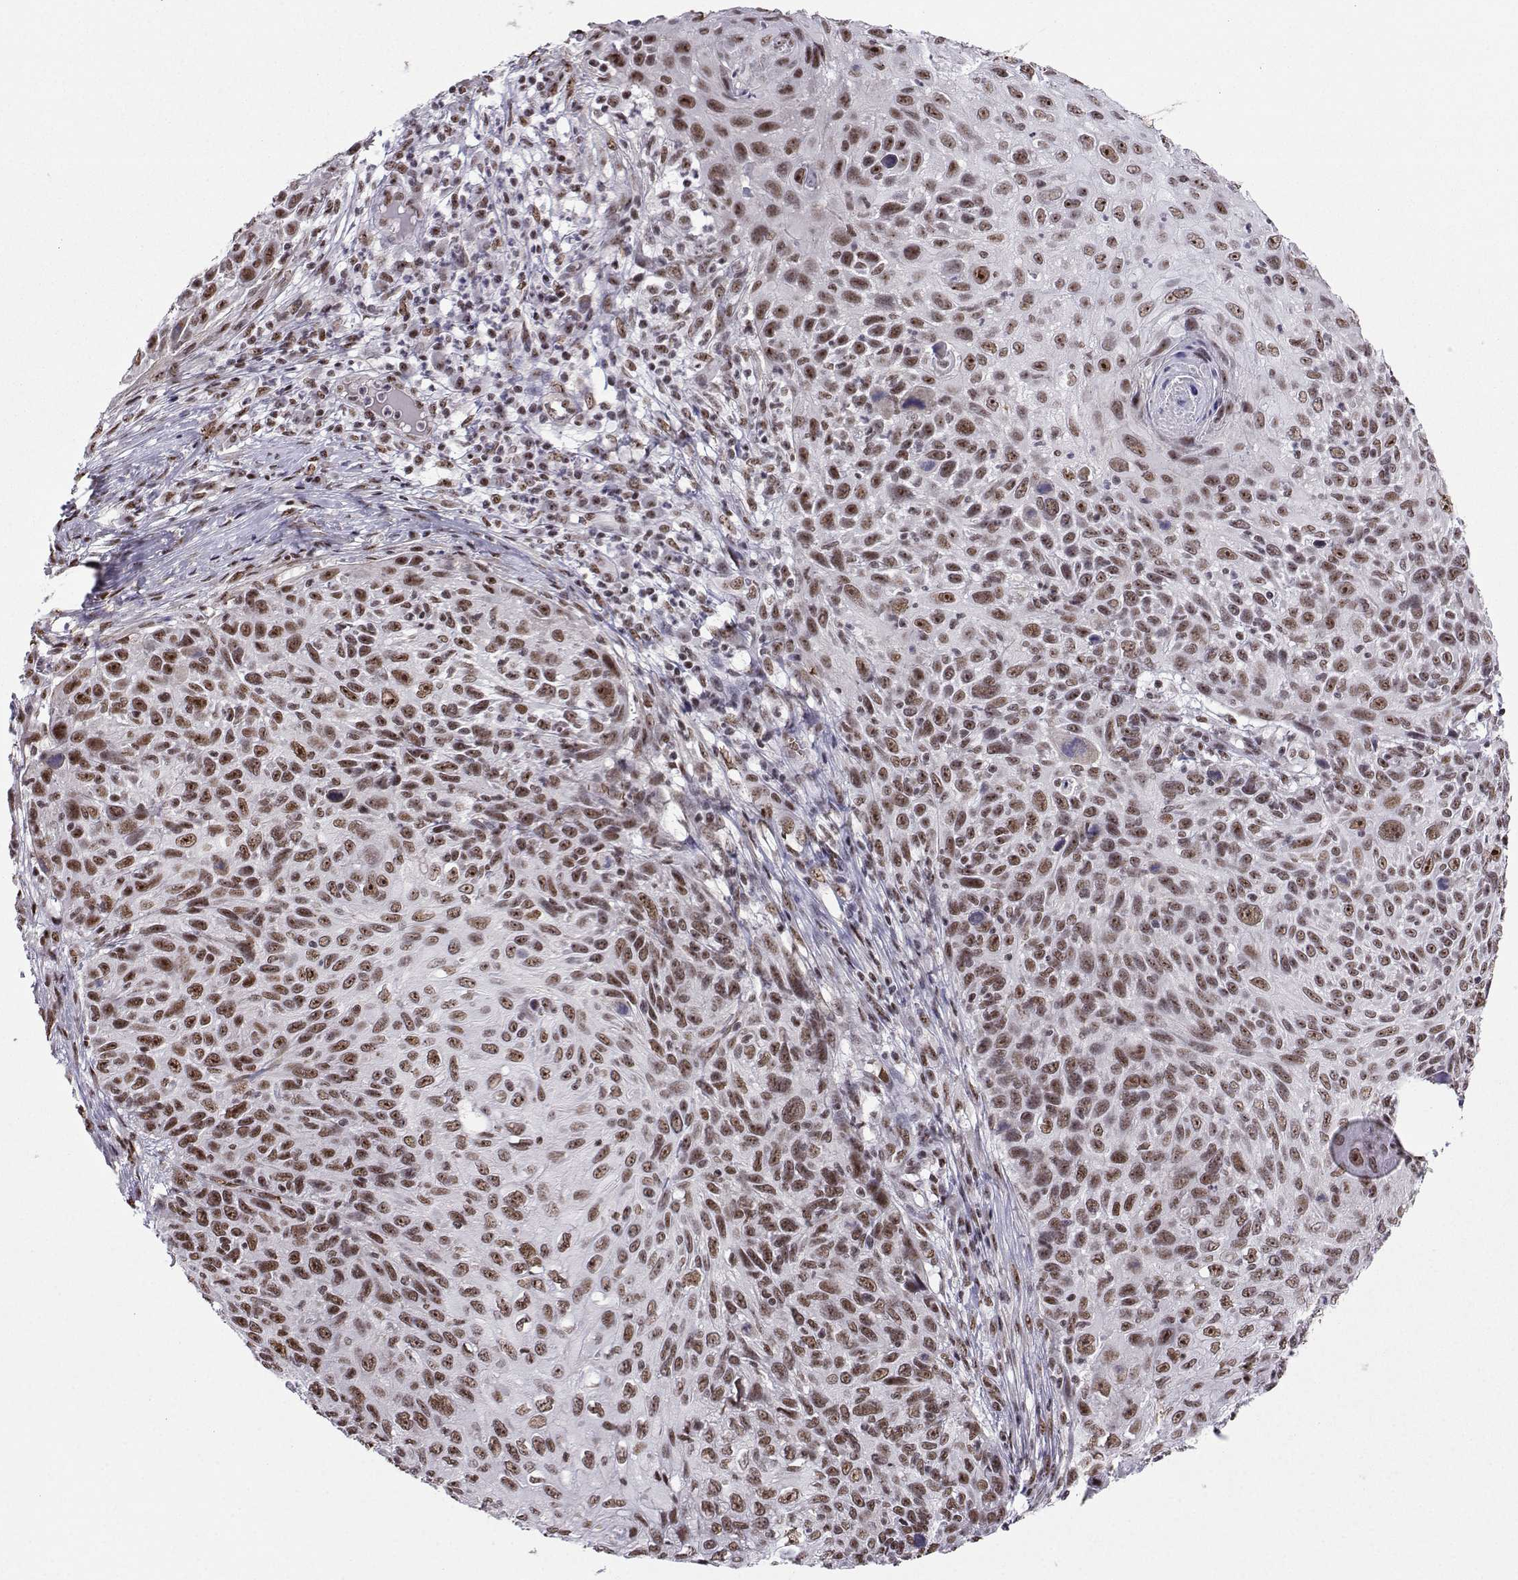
{"staining": {"intensity": "moderate", "quantity": ">75%", "location": "nuclear"}, "tissue": "skin cancer", "cell_type": "Tumor cells", "image_type": "cancer", "snomed": [{"axis": "morphology", "description": "Squamous cell carcinoma, NOS"}, {"axis": "topography", "description": "Skin"}], "caption": "There is medium levels of moderate nuclear staining in tumor cells of skin cancer, as demonstrated by immunohistochemical staining (brown color).", "gene": "CCNK", "patient": {"sex": "male", "age": 92}}